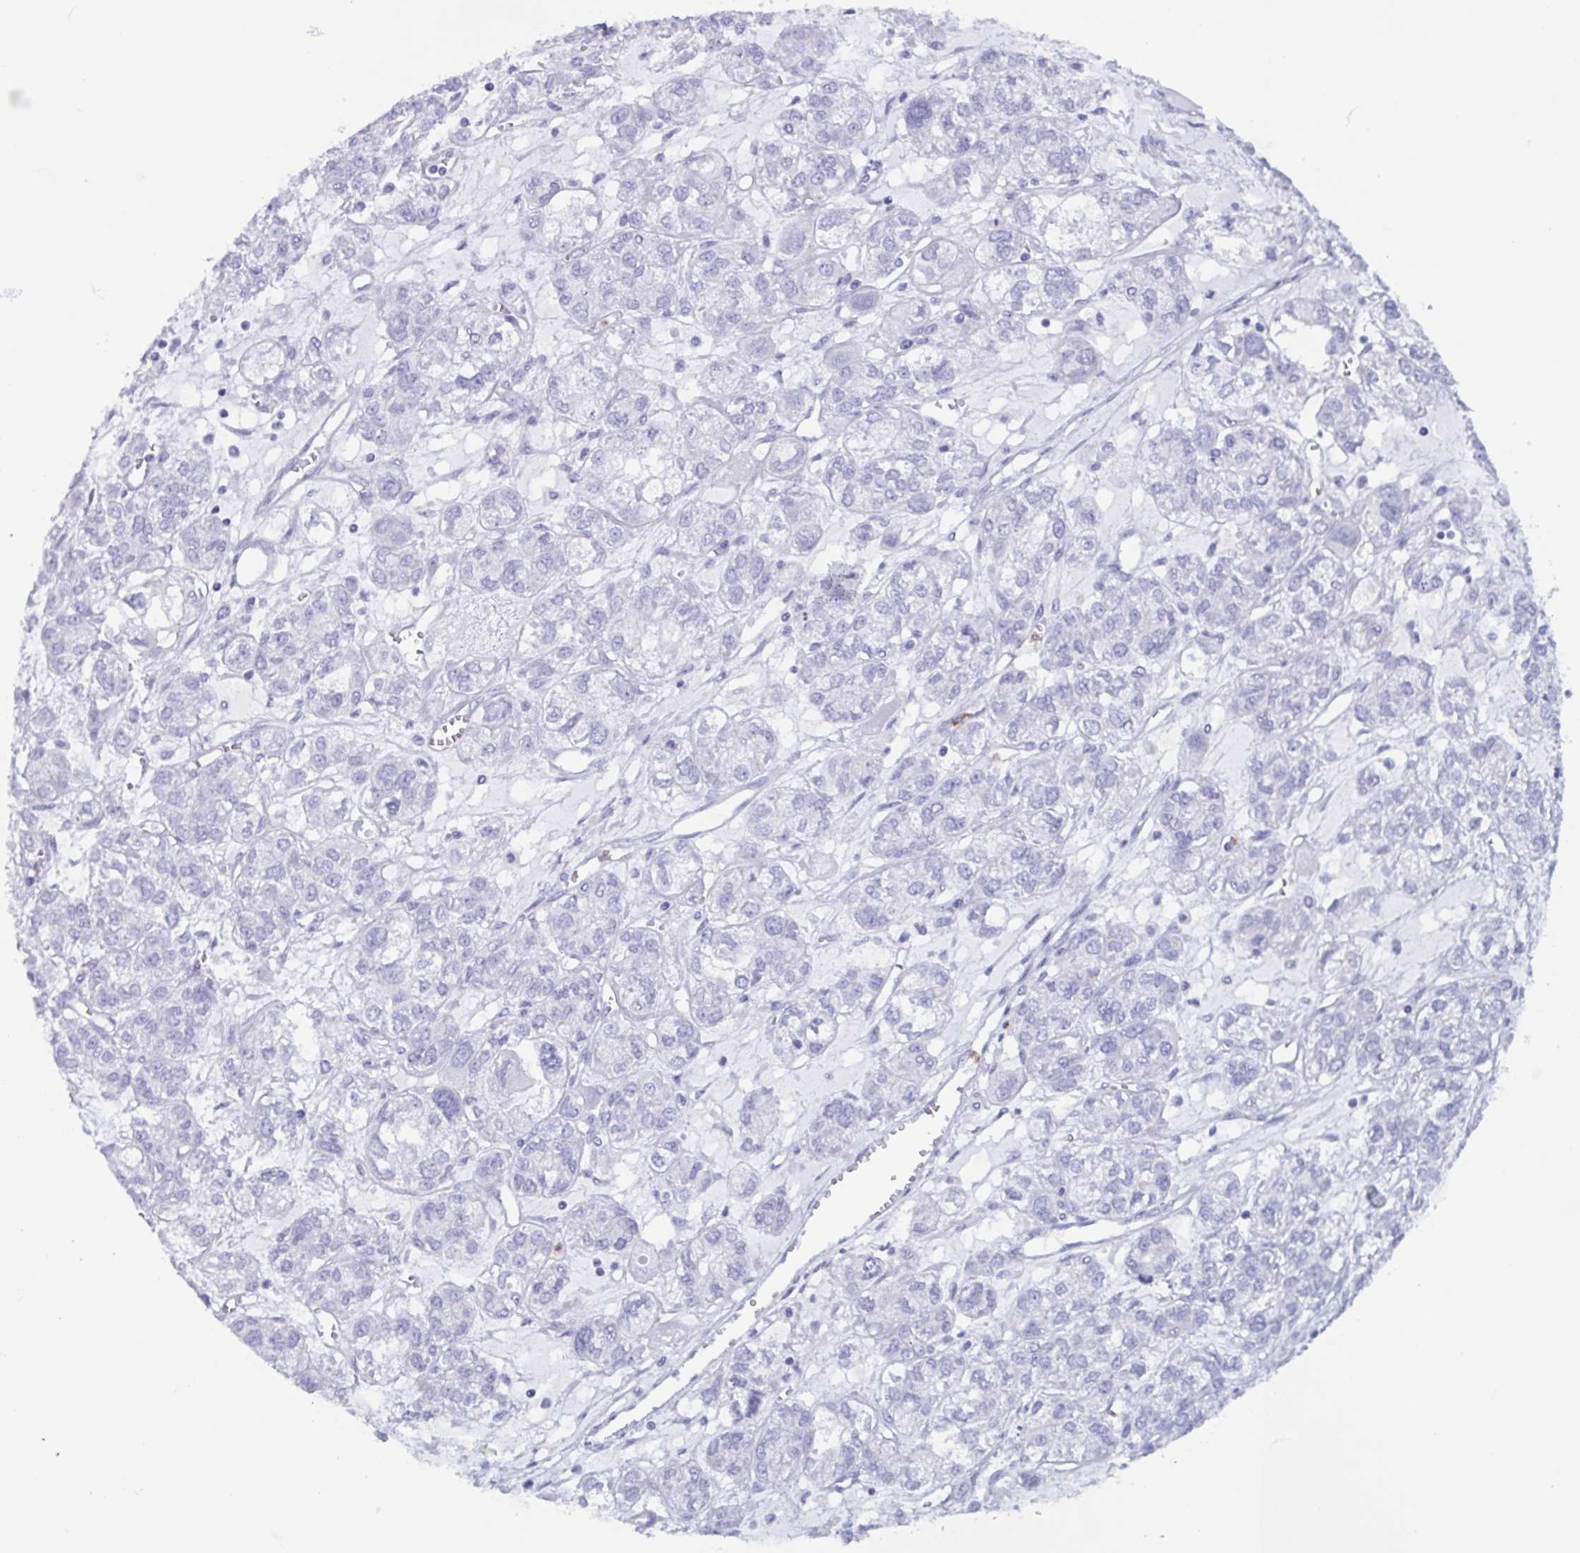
{"staining": {"intensity": "negative", "quantity": "none", "location": "none"}, "tissue": "ovarian cancer", "cell_type": "Tumor cells", "image_type": "cancer", "snomed": [{"axis": "morphology", "description": "Carcinoma, endometroid"}, {"axis": "topography", "description": "Ovary"}], "caption": "Tumor cells are negative for brown protein staining in ovarian cancer (endometroid carcinoma). Nuclei are stained in blue.", "gene": "BPI", "patient": {"sex": "female", "age": 64}}